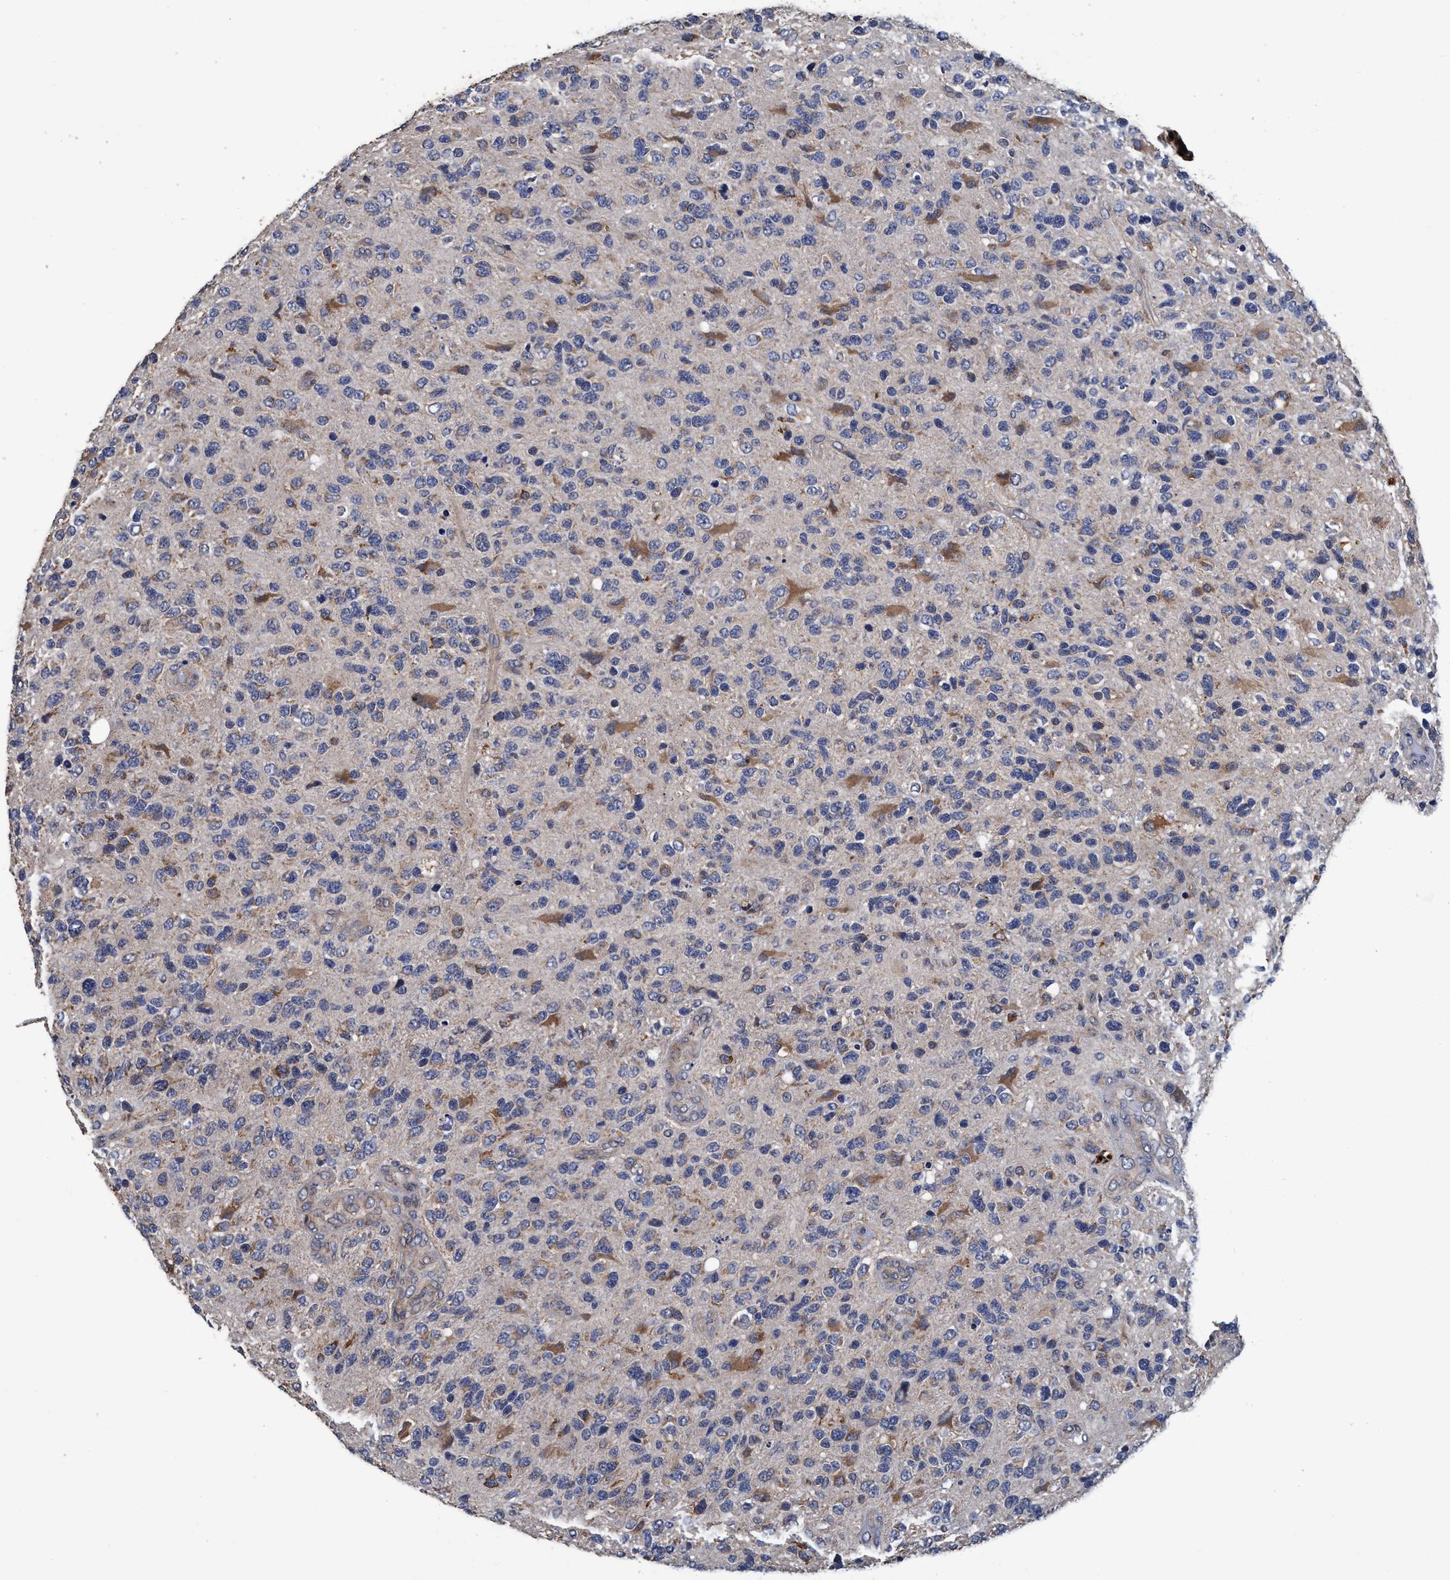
{"staining": {"intensity": "moderate", "quantity": "<25%", "location": "cytoplasmic/membranous"}, "tissue": "glioma", "cell_type": "Tumor cells", "image_type": "cancer", "snomed": [{"axis": "morphology", "description": "Glioma, malignant, High grade"}, {"axis": "topography", "description": "Brain"}], "caption": "Tumor cells reveal low levels of moderate cytoplasmic/membranous expression in approximately <25% of cells in glioma.", "gene": "CALCOCO2", "patient": {"sex": "female", "age": 58}}